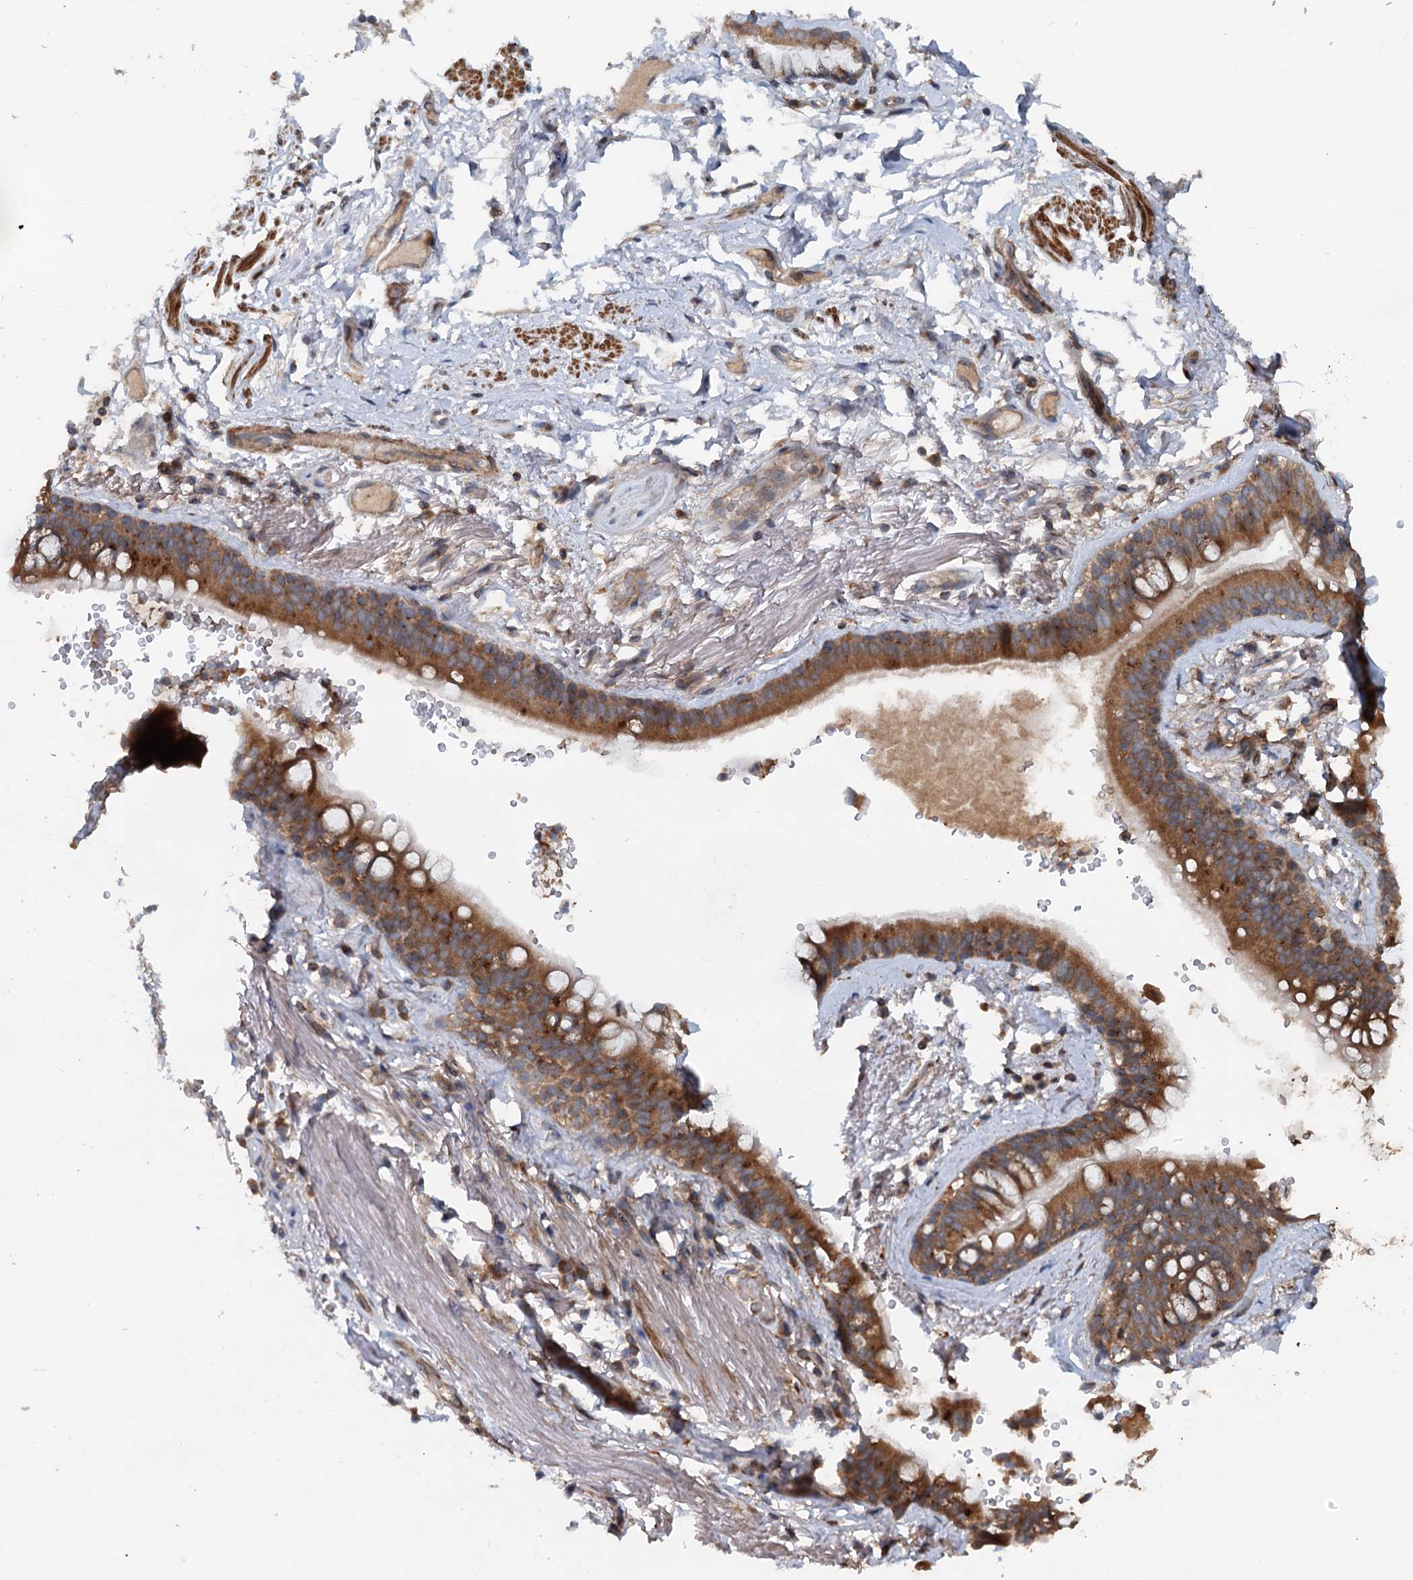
{"staining": {"intensity": "negative", "quantity": "none", "location": "none"}, "tissue": "adipose tissue", "cell_type": "Adipocytes", "image_type": "normal", "snomed": [{"axis": "morphology", "description": "Normal tissue, NOS"}, {"axis": "topography", "description": "Lymph node"}, {"axis": "topography", "description": "Bronchus"}], "caption": "Unremarkable adipose tissue was stained to show a protein in brown. There is no significant staining in adipocytes. (Stains: DAB (3,3'-diaminobenzidine) IHC with hematoxylin counter stain, Microscopy: brightfield microscopy at high magnification).", "gene": "TEDC1", "patient": {"sex": "male", "age": 63}}